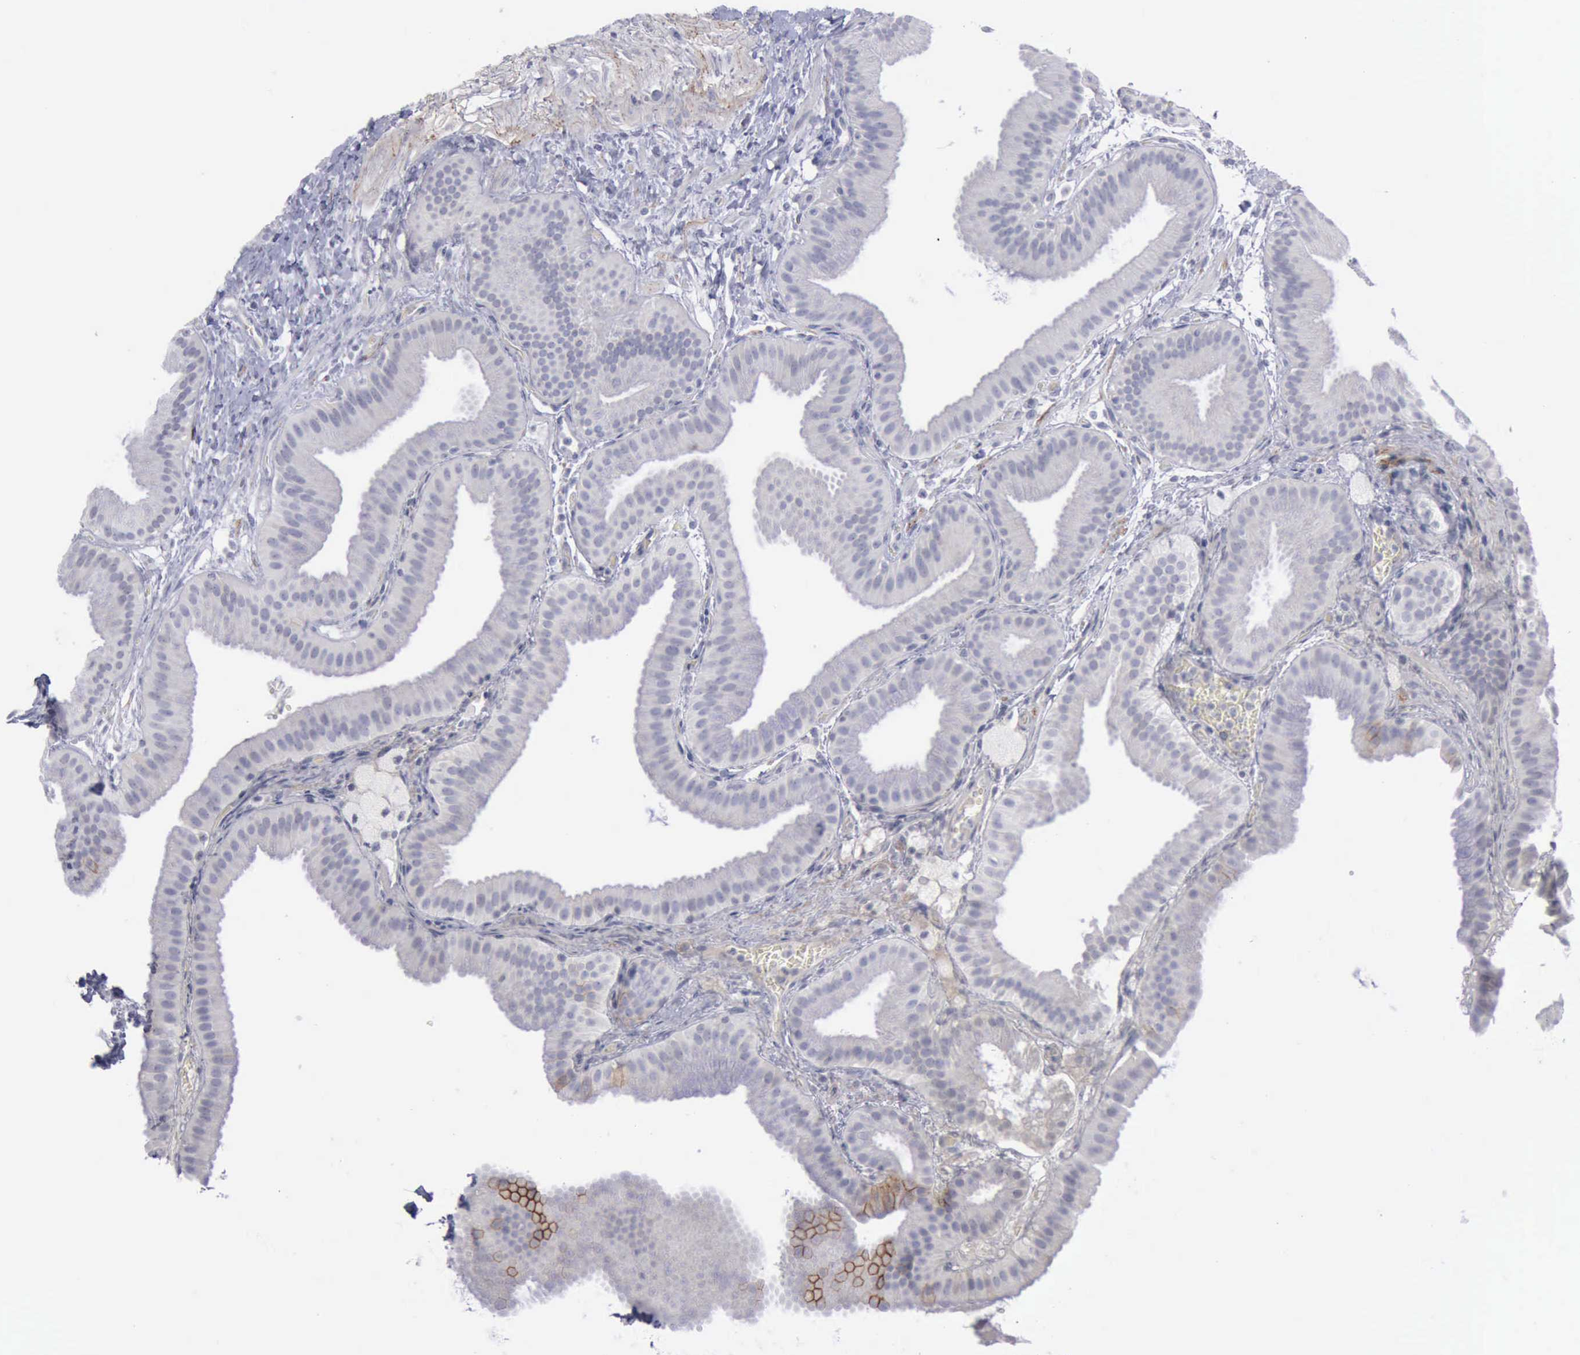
{"staining": {"intensity": "negative", "quantity": "none", "location": "none"}, "tissue": "gallbladder", "cell_type": "Glandular cells", "image_type": "normal", "snomed": [{"axis": "morphology", "description": "Normal tissue, NOS"}, {"axis": "topography", "description": "Gallbladder"}], "caption": "Immunohistochemical staining of benign gallbladder displays no significant staining in glandular cells.", "gene": "CDH2", "patient": {"sex": "female", "age": 63}}